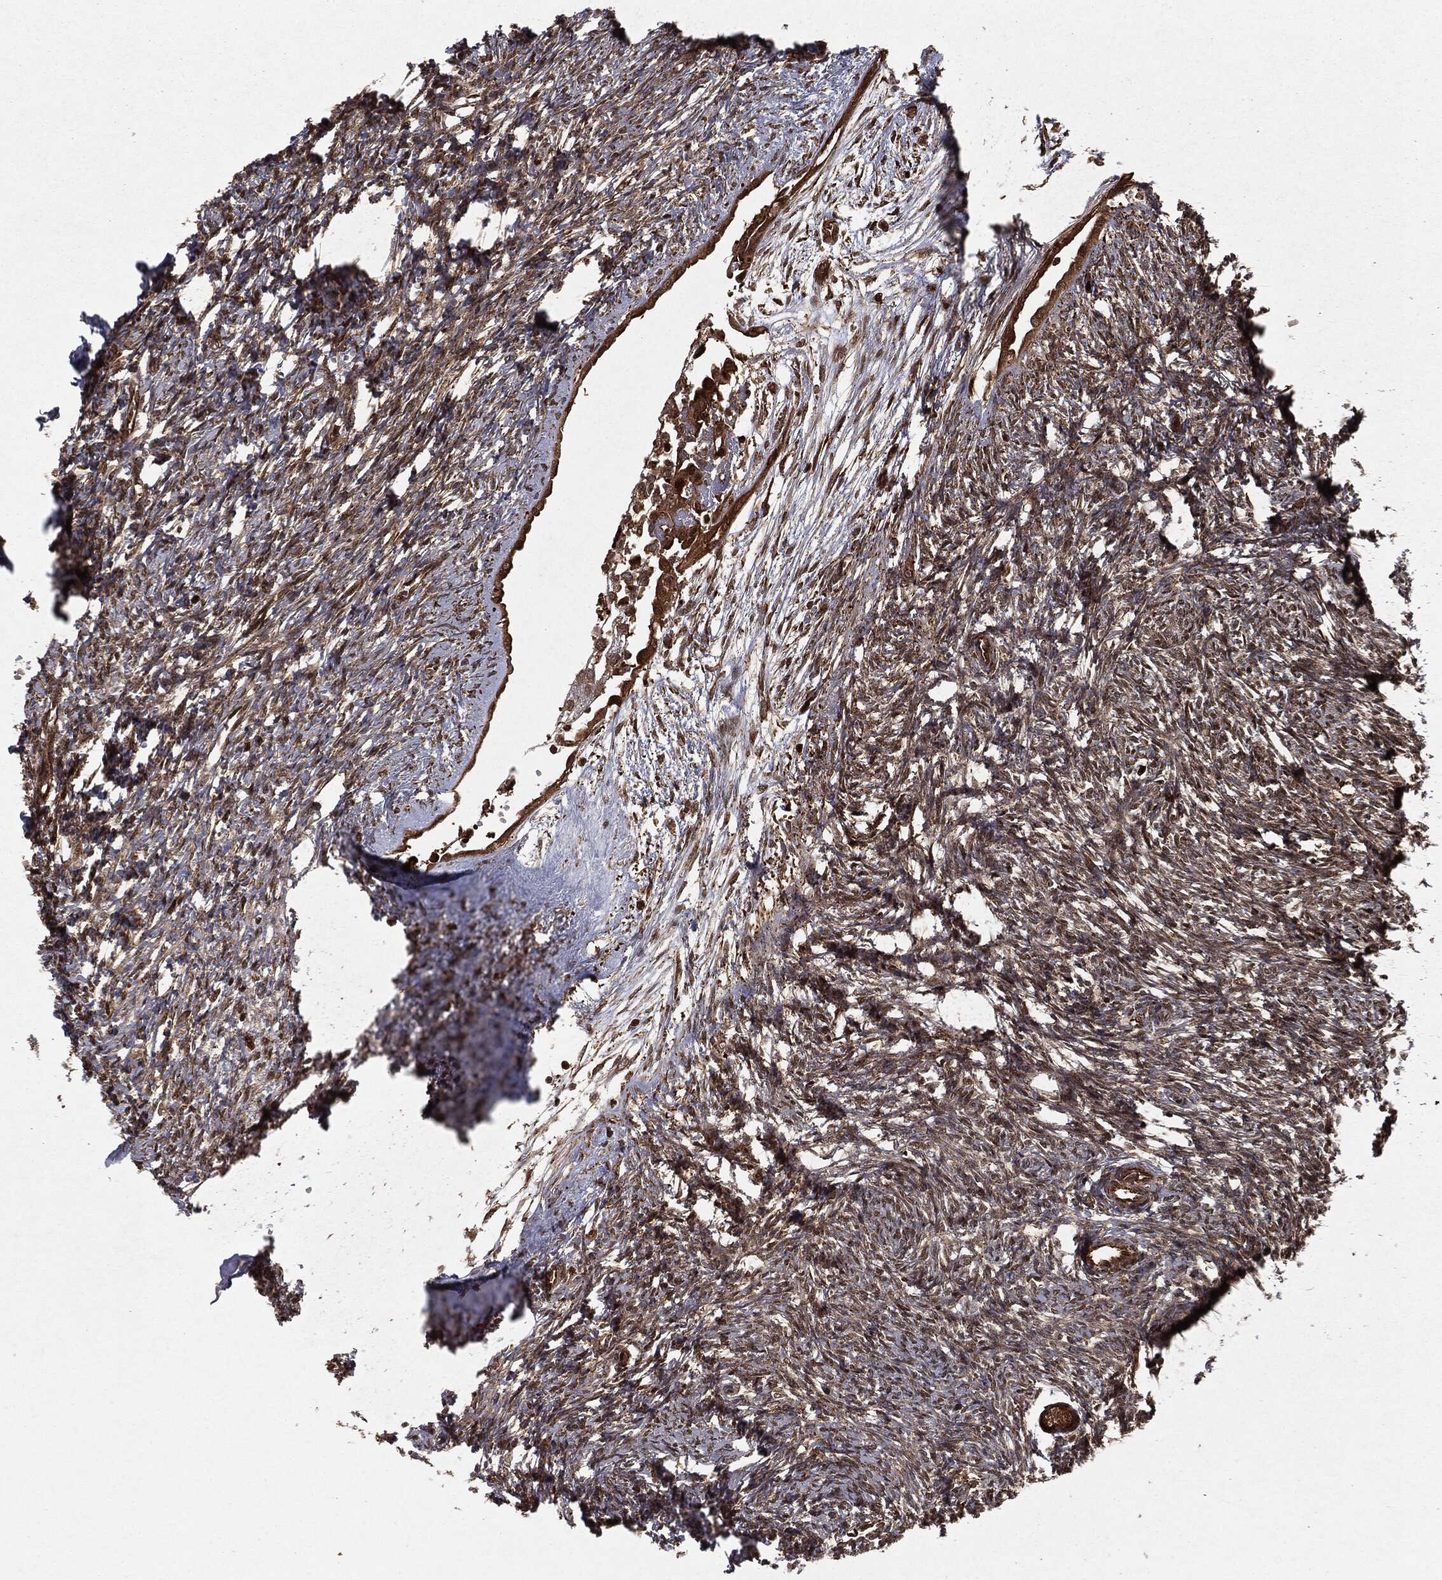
{"staining": {"intensity": "strong", "quantity": ">75%", "location": "cytoplasmic/membranous,nuclear"}, "tissue": "ovary", "cell_type": "Follicle cells", "image_type": "normal", "snomed": [{"axis": "morphology", "description": "Normal tissue, NOS"}, {"axis": "topography", "description": "Fallopian tube"}, {"axis": "topography", "description": "Ovary"}], "caption": "The image shows staining of benign ovary, revealing strong cytoplasmic/membranous,nuclear protein positivity (brown color) within follicle cells.", "gene": "RANBP9", "patient": {"sex": "female", "age": 33}}